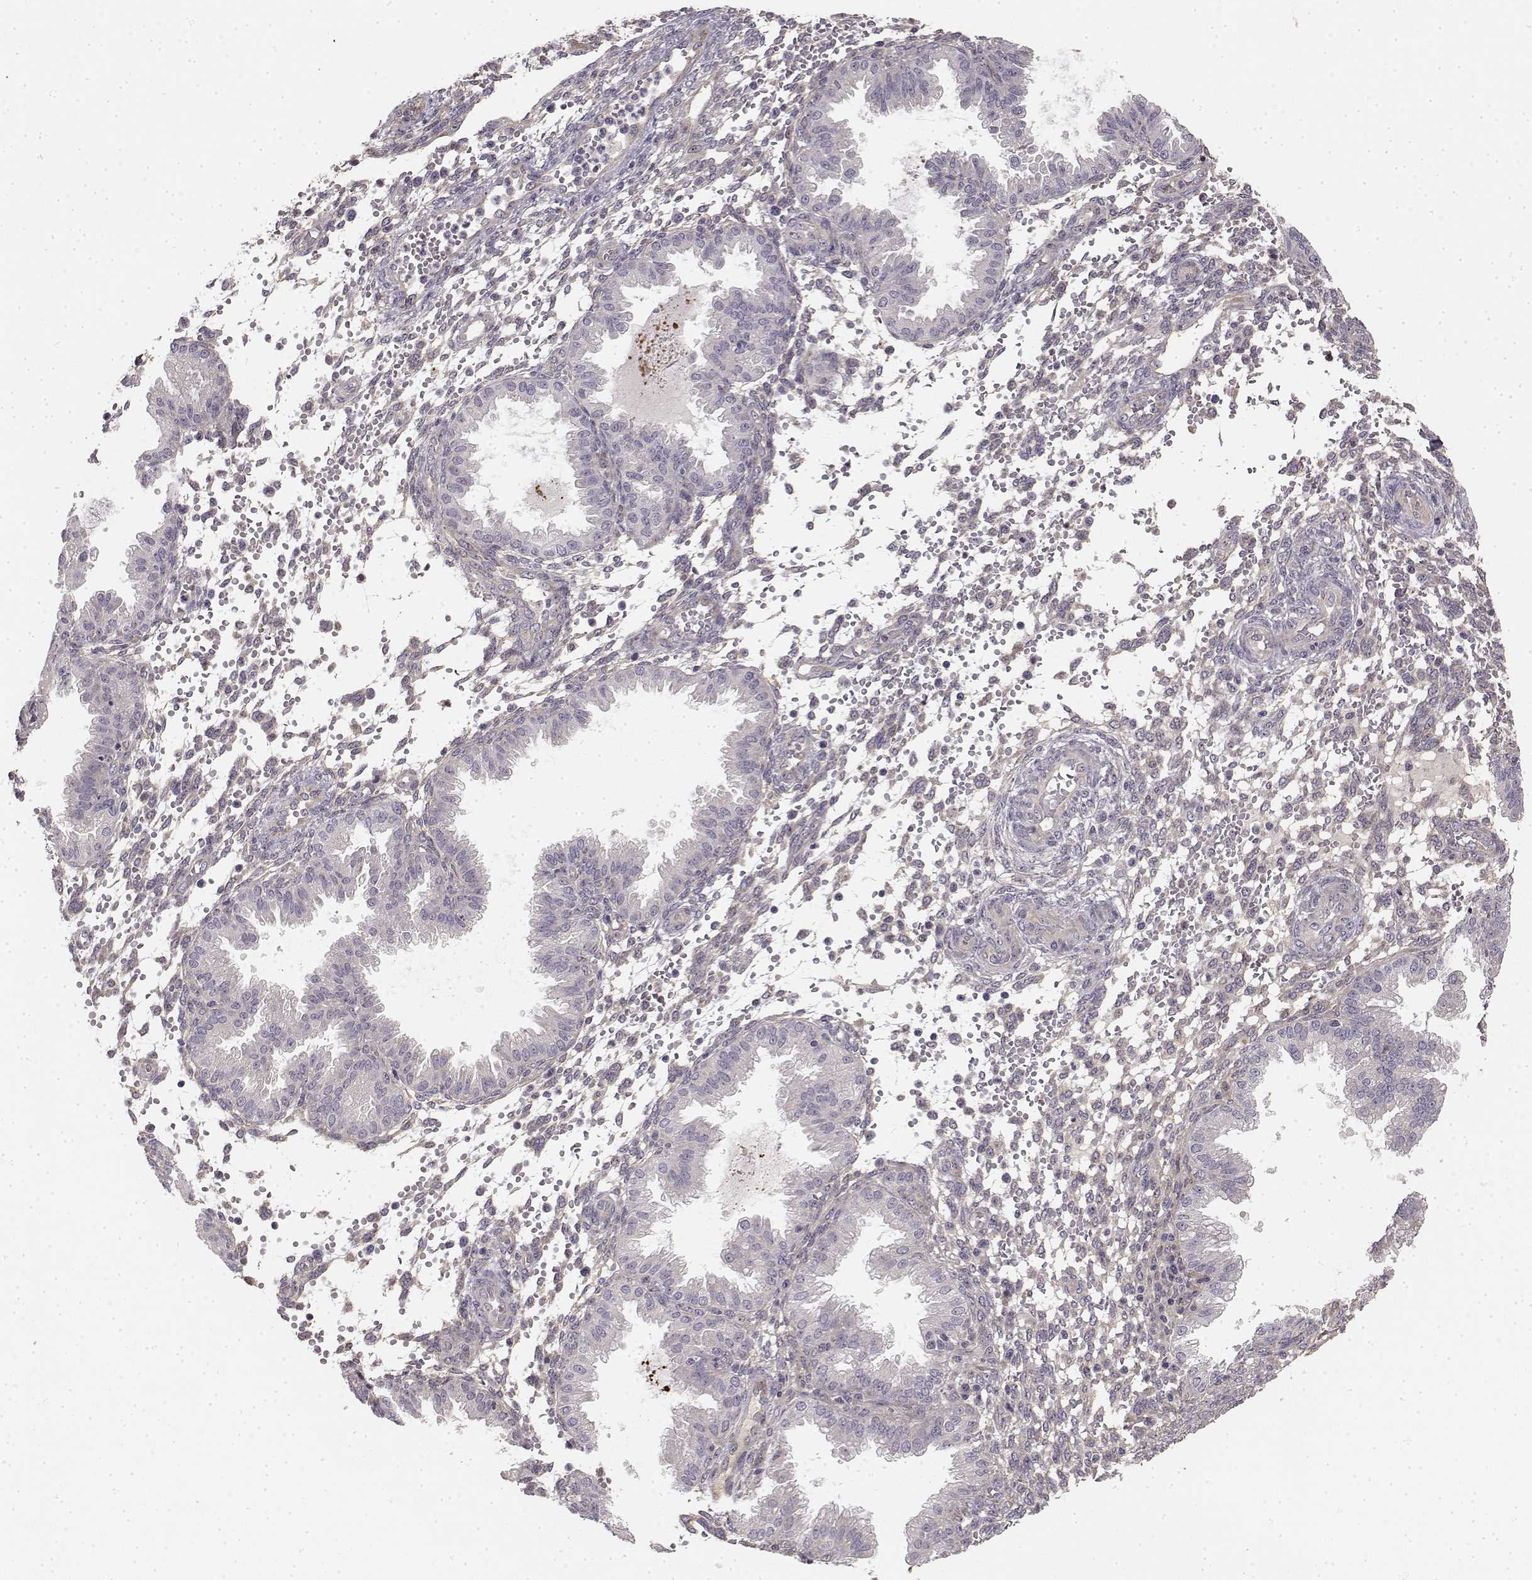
{"staining": {"intensity": "negative", "quantity": "none", "location": "none"}, "tissue": "endometrium", "cell_type": "Cells in endometrial stroma", "image_type": "normal", "snomed": [{"axis": "morphology", "description": "Normal tissue, NOS"}, {"axis": "topography", "description": "Endometrium"}], "caption": "This histopathology image is of unremarkable endometrium stained with immunohistochemistry (IHC) to label a protein in brown with the nuclei are counter-stained blue. There is no expression in cells in endometrial stroma.", "gene": "MED12L", "patient": {"sex": "female", "age": 33}}